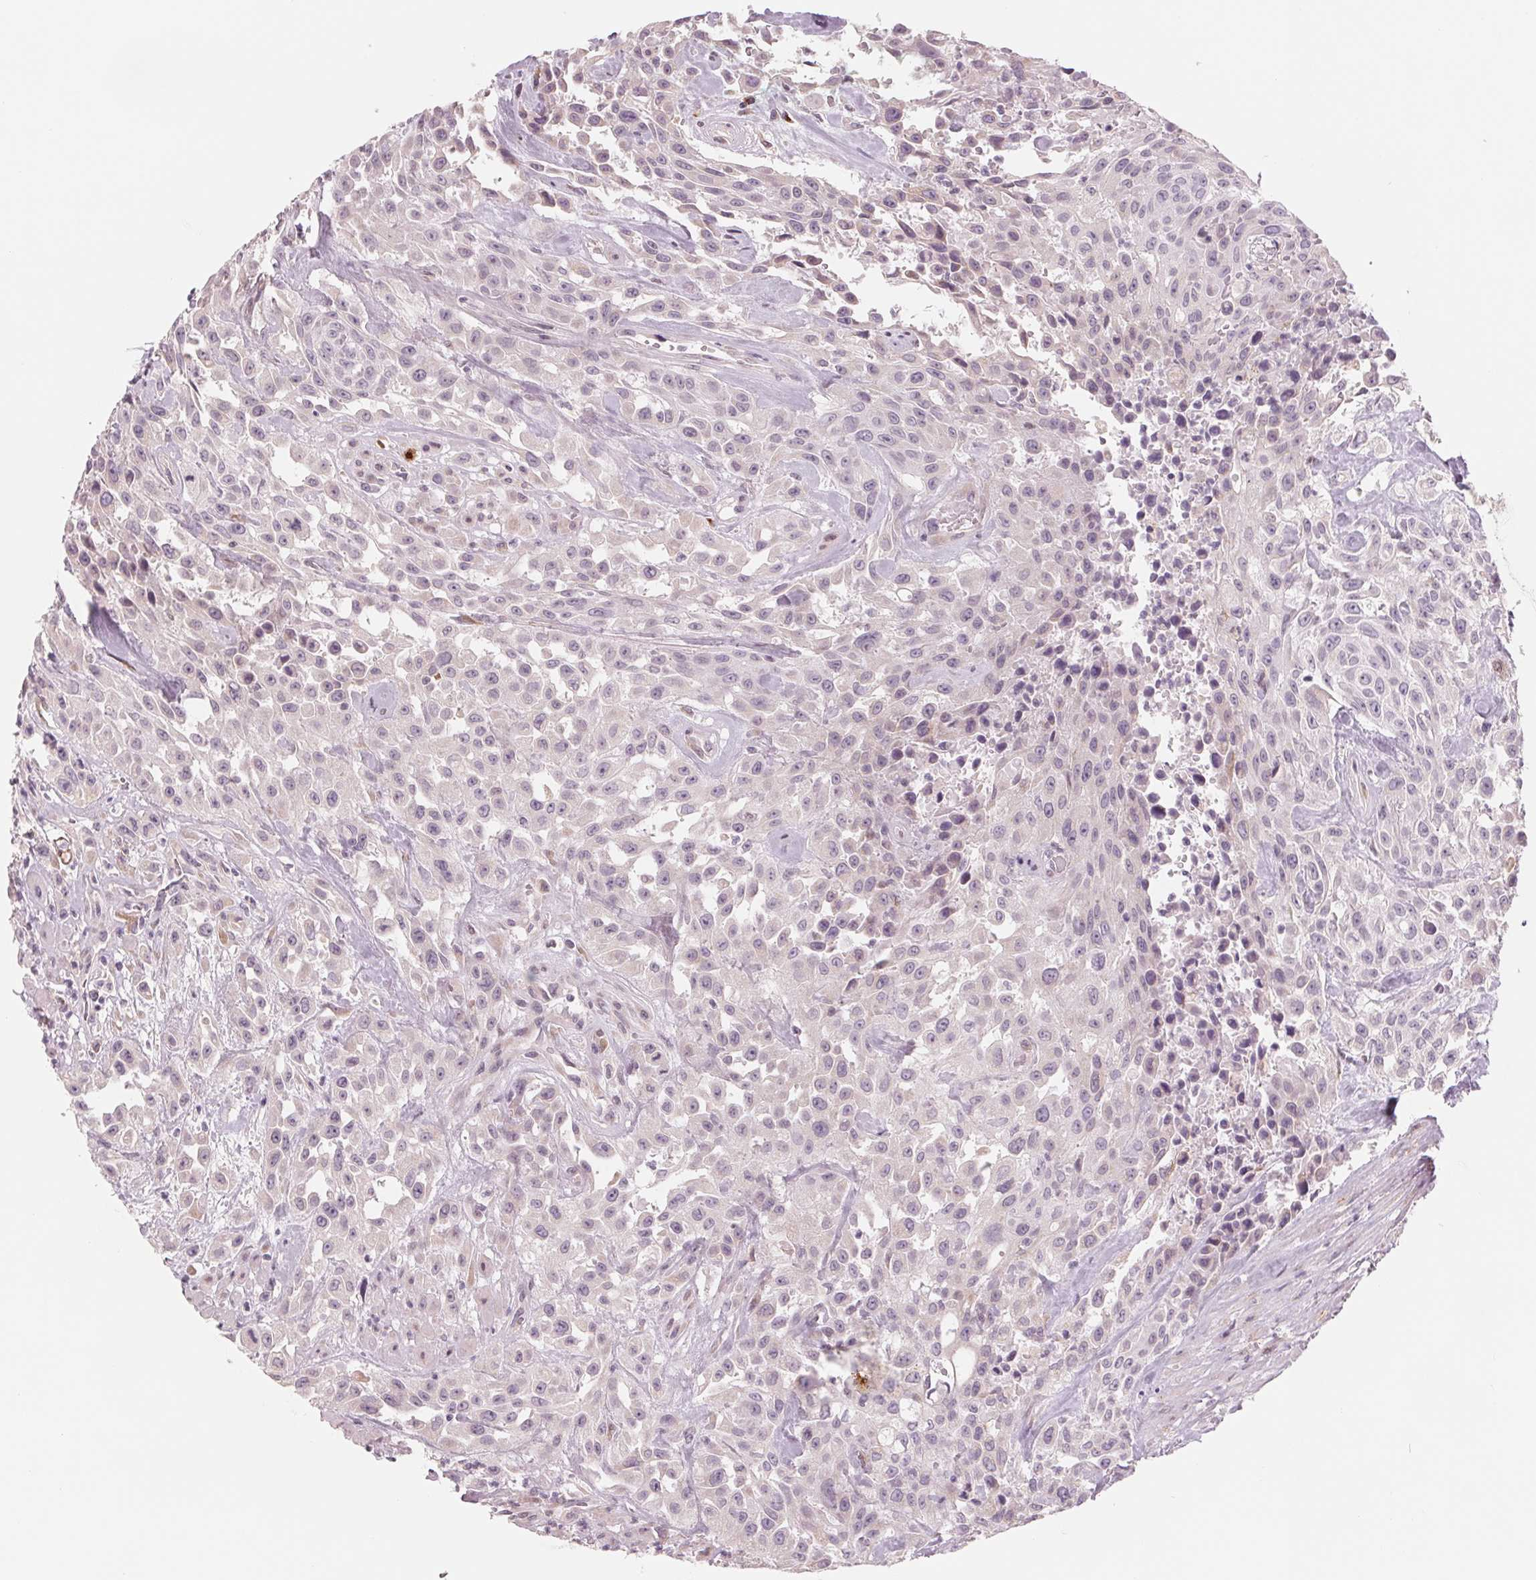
{"staining": {"intensity": "negative", "quantity": "none", "location": "none"}, "tissue": "urothelial cancer", "cell_type": "Tumor cells", "image_type": "cancer", "snomed": [{"axis": "morphology", "description": "Urothelial carcinoma, High grade"}, {"axis": "topography", "description": "Urinary bladder"}], "caption": "This histopathology image is of high-grade urothelial carcinoma stained with immunohistochemistry (IHC) to label a protein in brown with the nuclei are counter-stained blue. There is no staining in tumor cells.", "gene": "IL9R", "patient": {"sex": "male", "age": 79}}